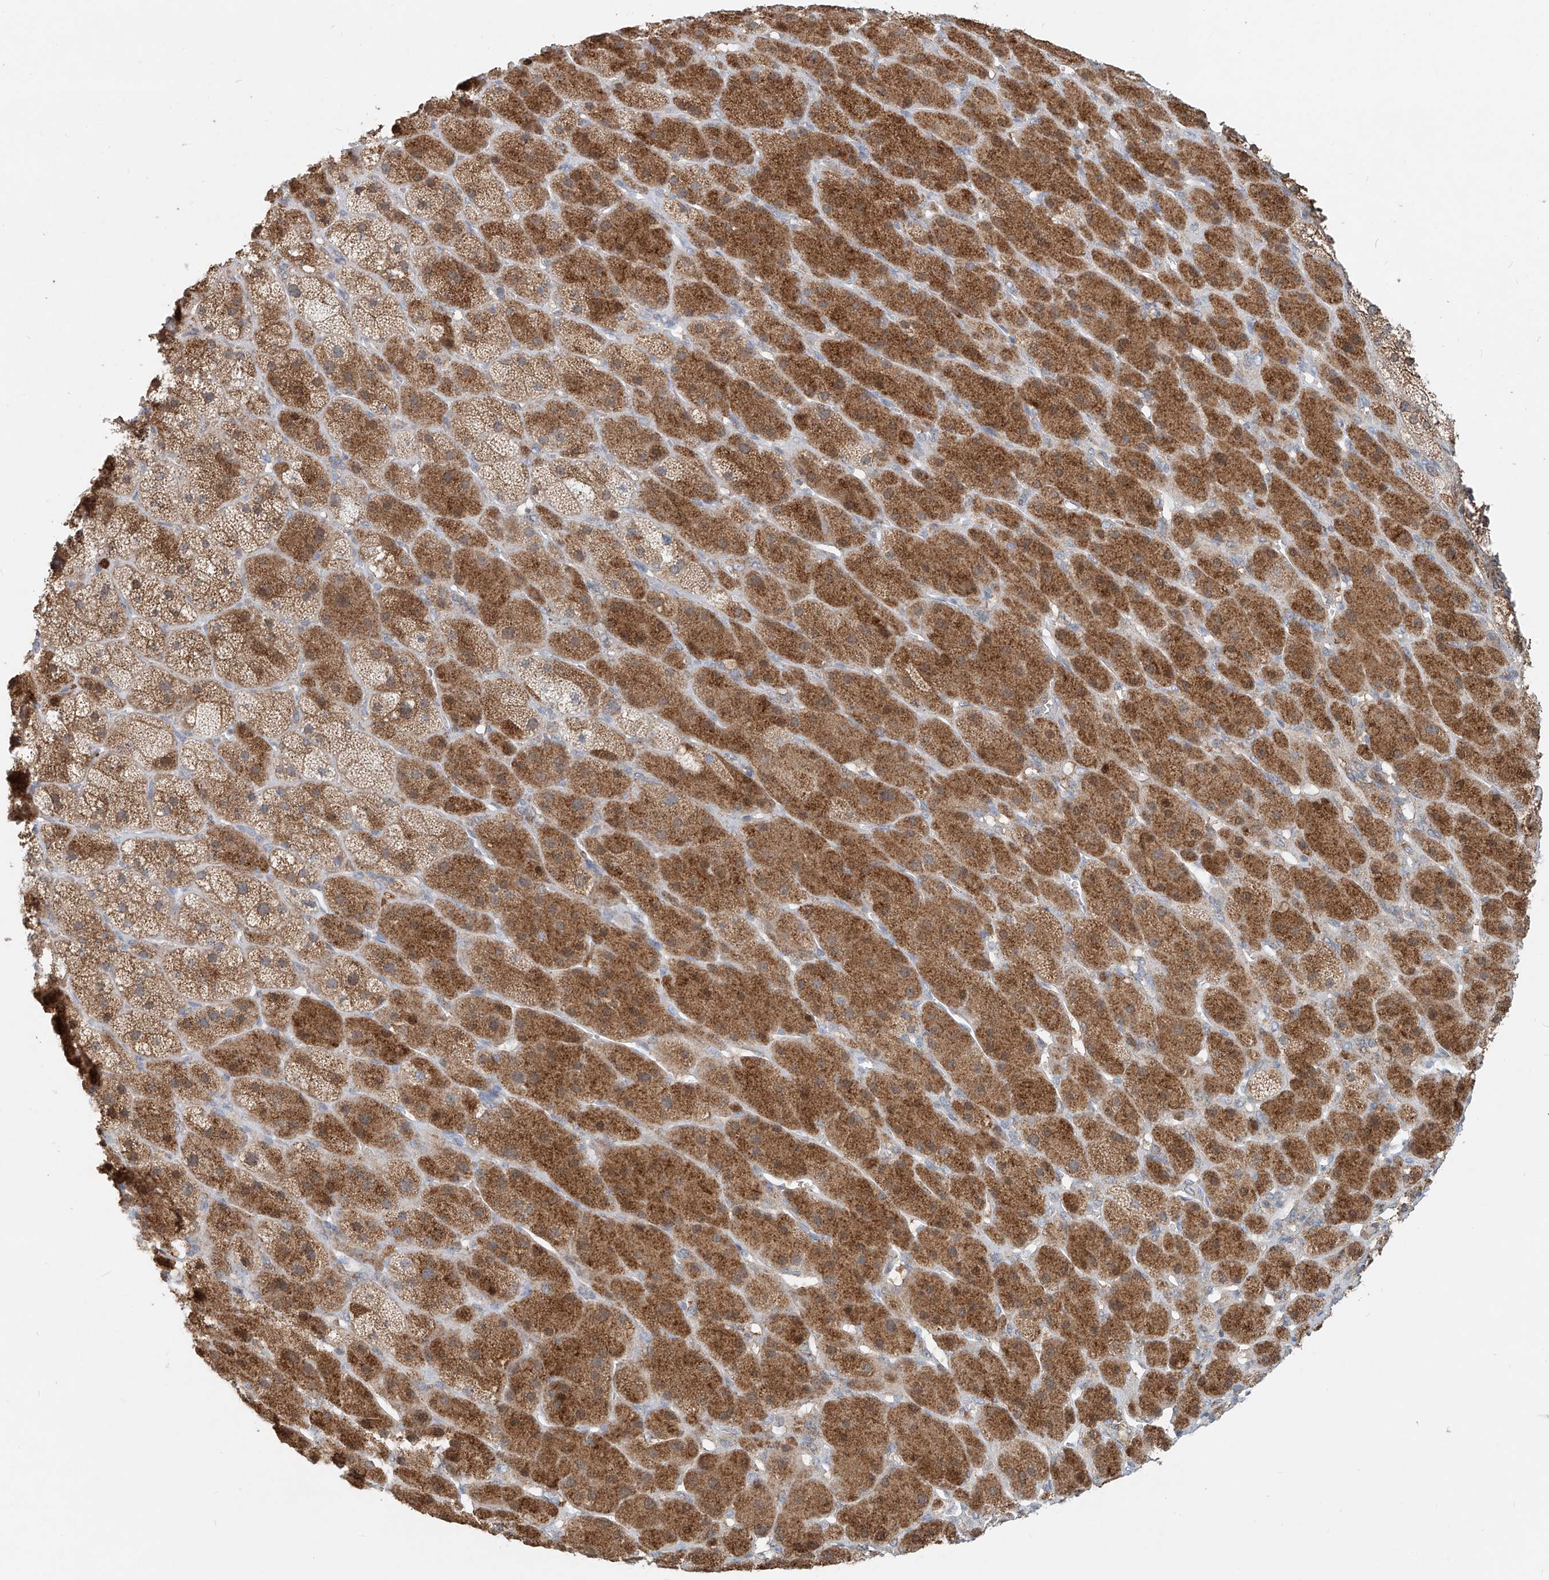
{"staining": {"intensity": "strong", "quantity": ">75%", "location": "cytoplasmic/membranous"}, "tissue": "adrenal gland", "cell_type": "Glandular cells", "image_type": "normal", "snomed": [{"axis": "morphology", "description": "Normal tissue, NOS"}, {"axis": "topography", "description": "Adrenal gland"}], "caption": "IHC staining of normal adrenal gland, which demonstrates high levels of strong cytoplasmic/membranous expression in approximately >75% of glandular cells indicating strong cytoplasmic/membranous protein staining. The staining was performed using DAB (brown) for protein detection and nuclei were counterstained in hematoxylin (blue).", "gene": "PTPRA", "patient": {"sex": "male", "age": 61}}